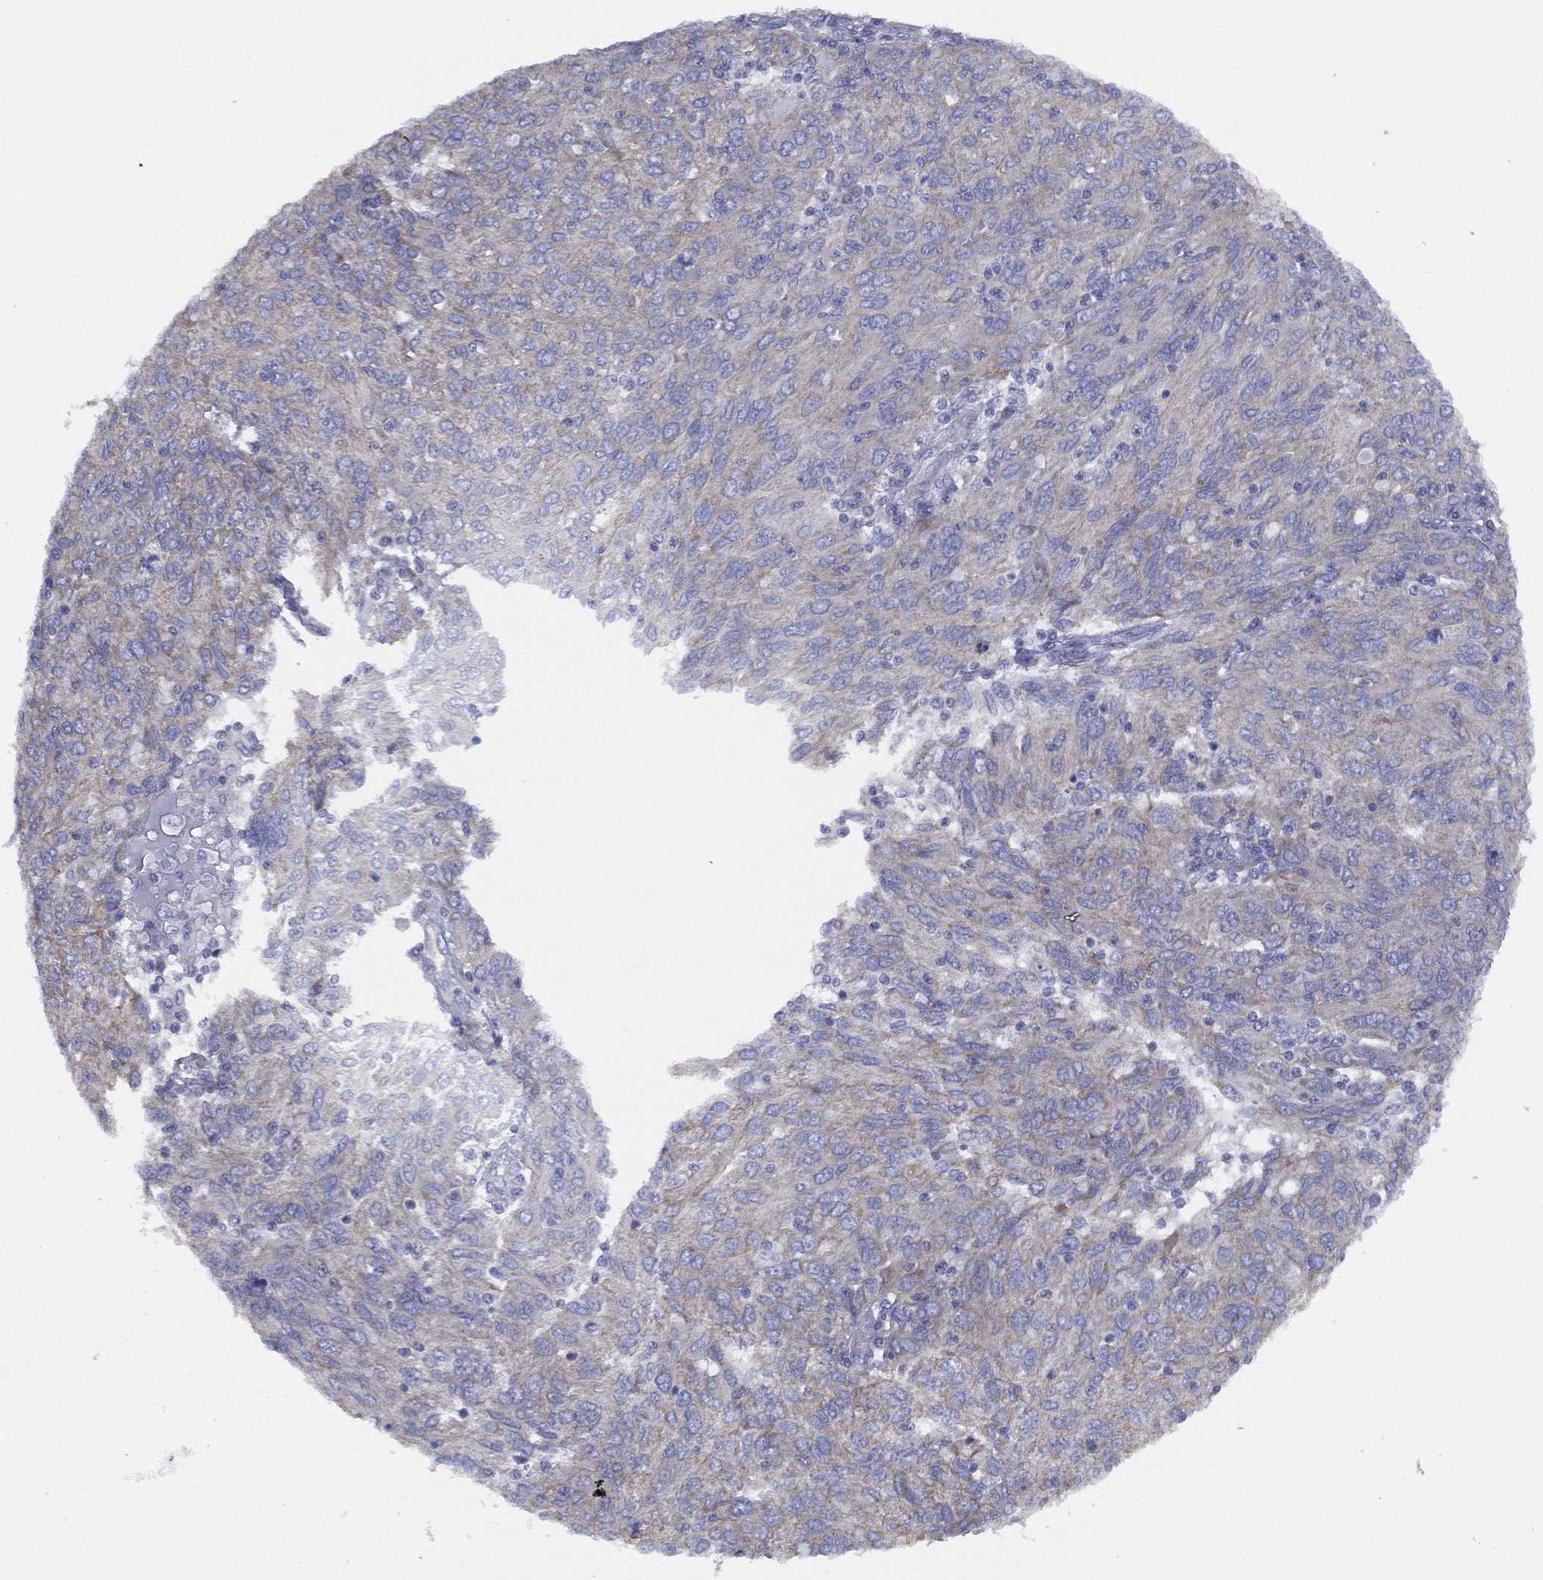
{"staining": {"intensity": "weak", "quantity": "<25%", "location": "cytoplasmic/membranous"}, "tissue": "ovarian cancer", "cell_type": "Tumor cells", "image_type": "cancer", "snomed": [{"axis": "morphology", "description": "Carcinoma, endometroid"}, {"axis": "topography", "description": "Ovary"}], "caption": "This is a micrograph of immunohistochemistry (IHC) staining of ovarian cancer, which shows no positivity in tumor cells.", "gene": "ZNF223", "patient": {"sex": "female", "age": 50}}